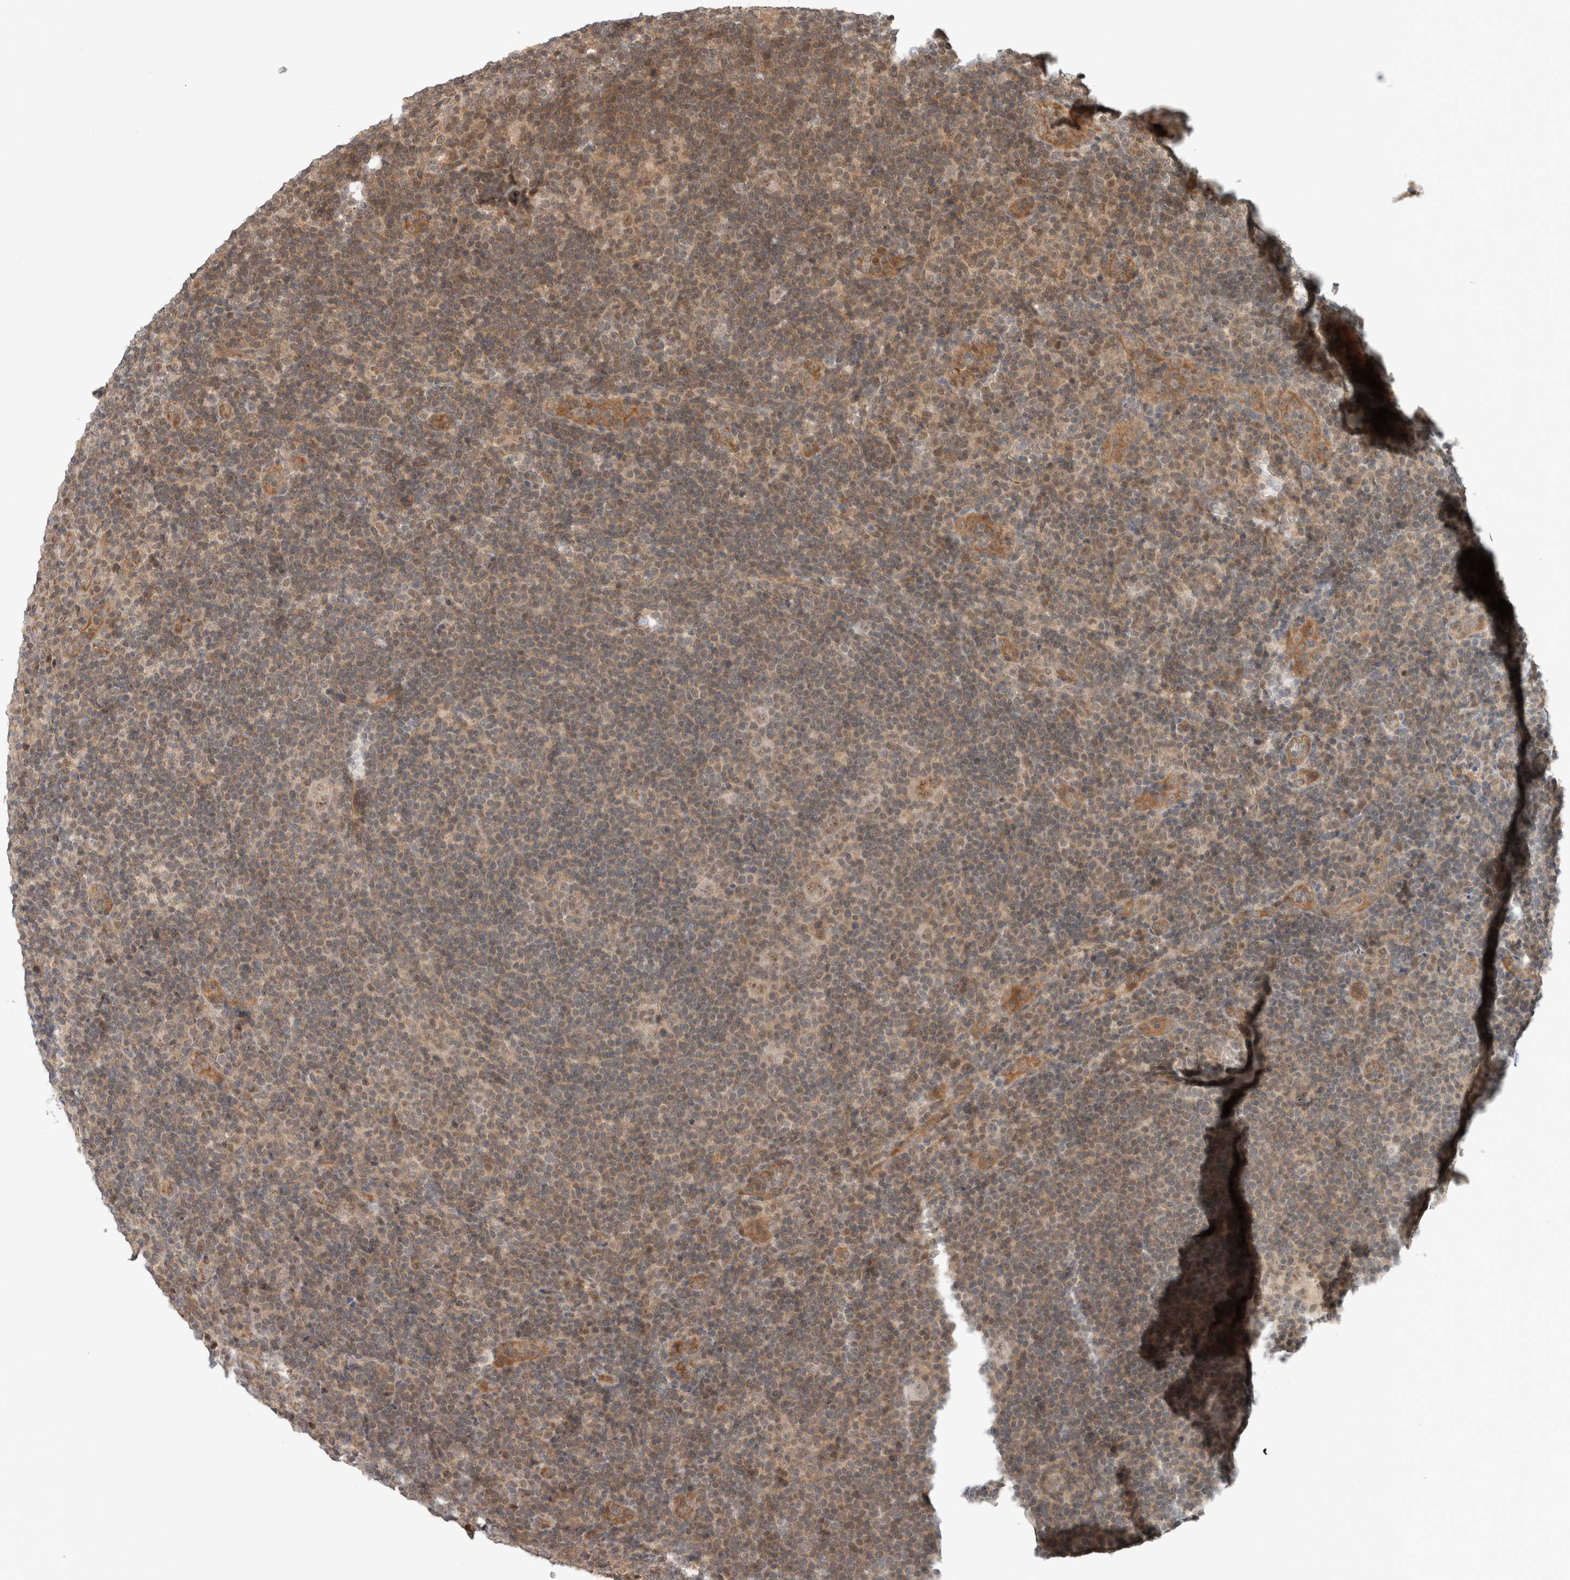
{"staining": {"intensity": "weak", "quantity": "25%-75%", "location": "nuclear"}, "tissue": "lymphoma", "cell_type": "Tumor cells", "image_type": "cancer", "snomed": [{"axis": "morphology", "description": "Hodgkin's disease, NOS"}, {"axis": "topography", "description": "Lymph node"}], "caption": "Immunohistochemistry (IHC) staining of Hodgkin's disease, which shows low levels of weak nuclear staining in approximately 25%-75% of tumor cells indicating weak nuclear protein expression. The staining was performed using DAB (3,3'-diaminobenzidine) (brown) for protein detection and nuclei were counterstained in hematoxylin (blue).", "gene": "CAAP1", "patient": {"sex": "female", "age": 57}}